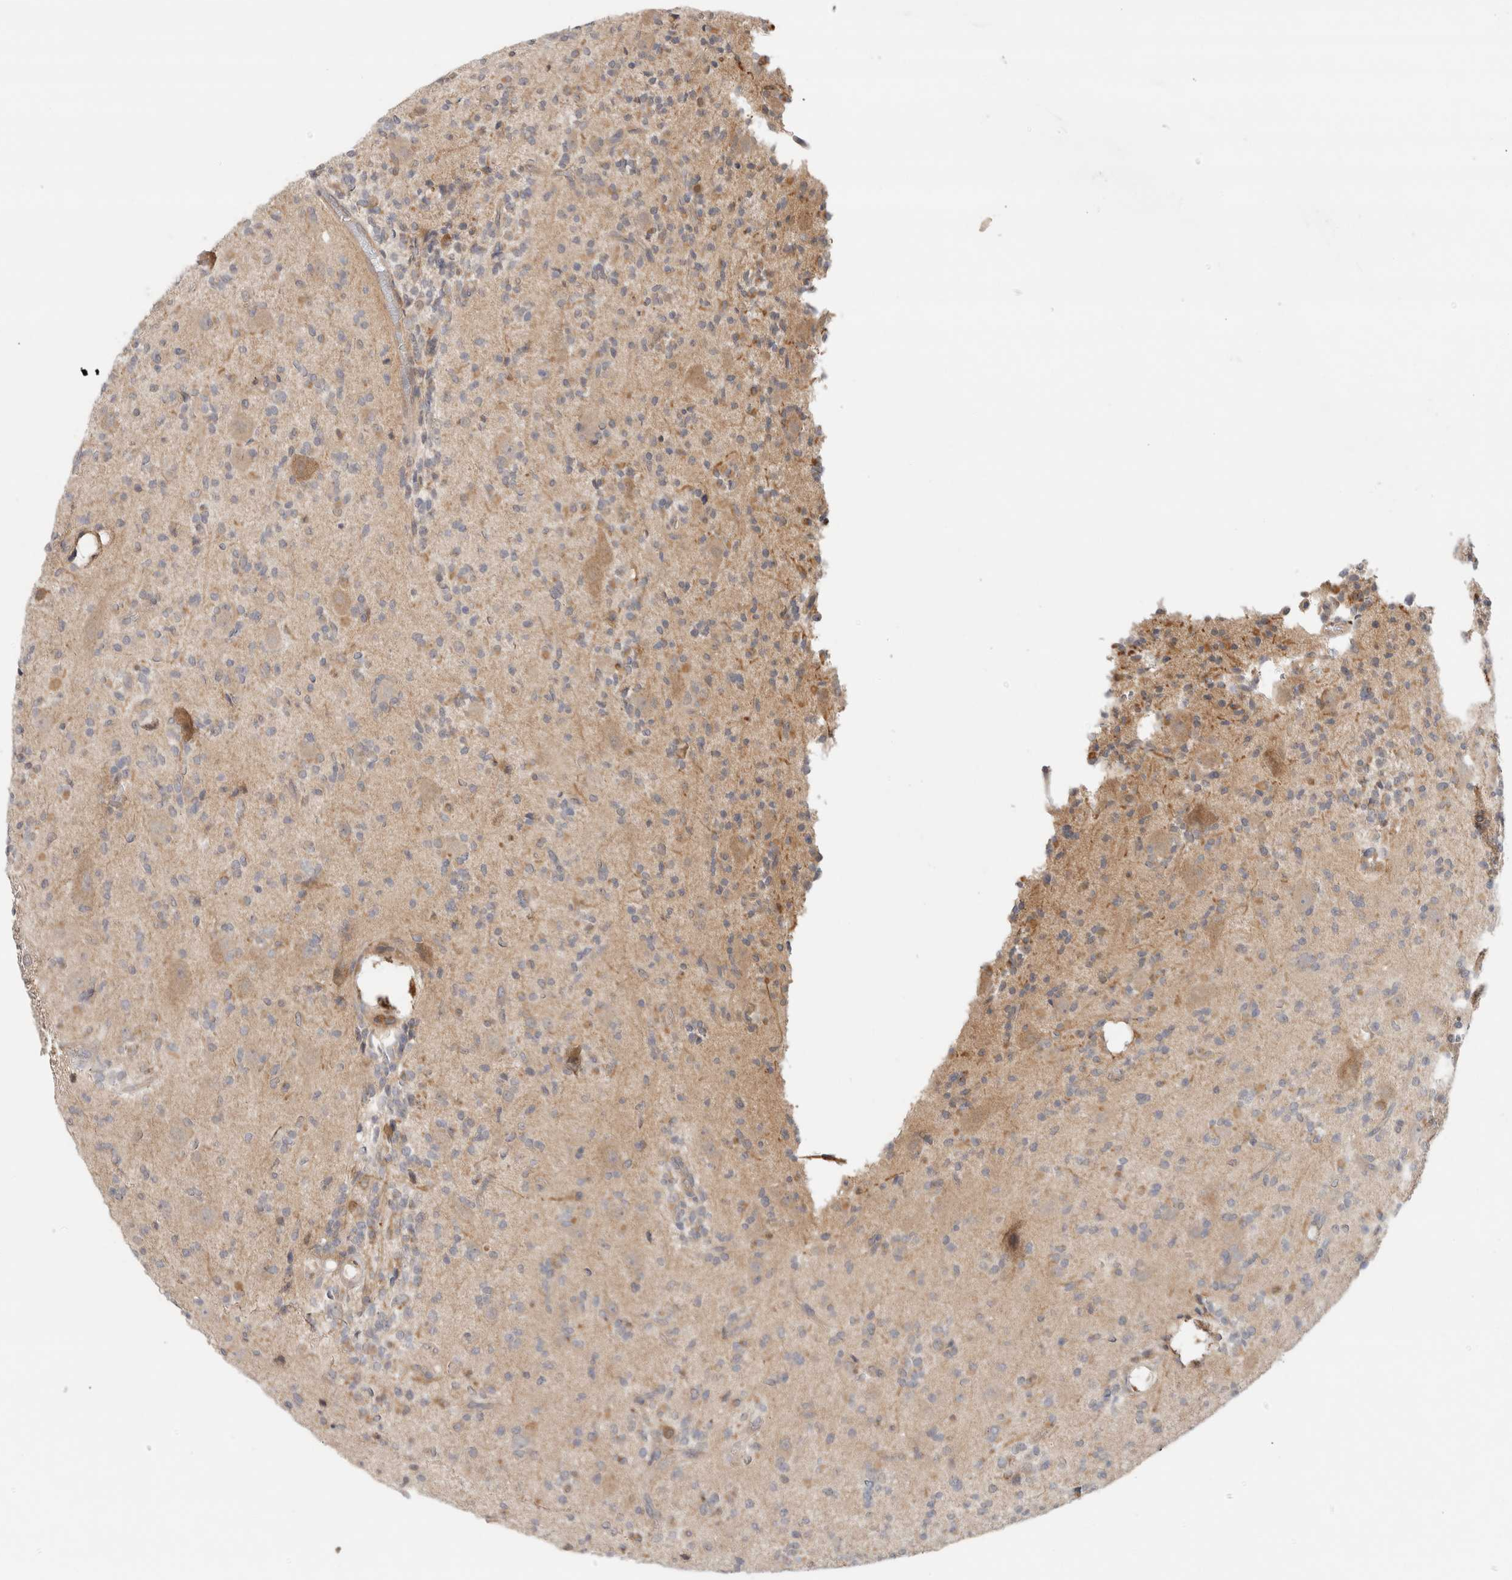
{"staining": {"intensity": "weak", "quantity": "<25%", "location": "cytoplasmic/membranous"}, "tissue": "glioma", "cell_type": "Tumor cells", "image_type": "cancer", "snomed": [{"axis": "morphology", "description": "Glioma, malignant, High grade"}, {"axis": "topography", "description": "Brain"}], "caption": "A photomicrograph of human malignant glioma (high-grade) is negative for staining in tumor cells. (Brightfield microscopy of DAB (3,3'-diaminobenzidine) IHC at high magnification).", "gene": "SGK1", "patient": {"sex": "male", "age": 34}}